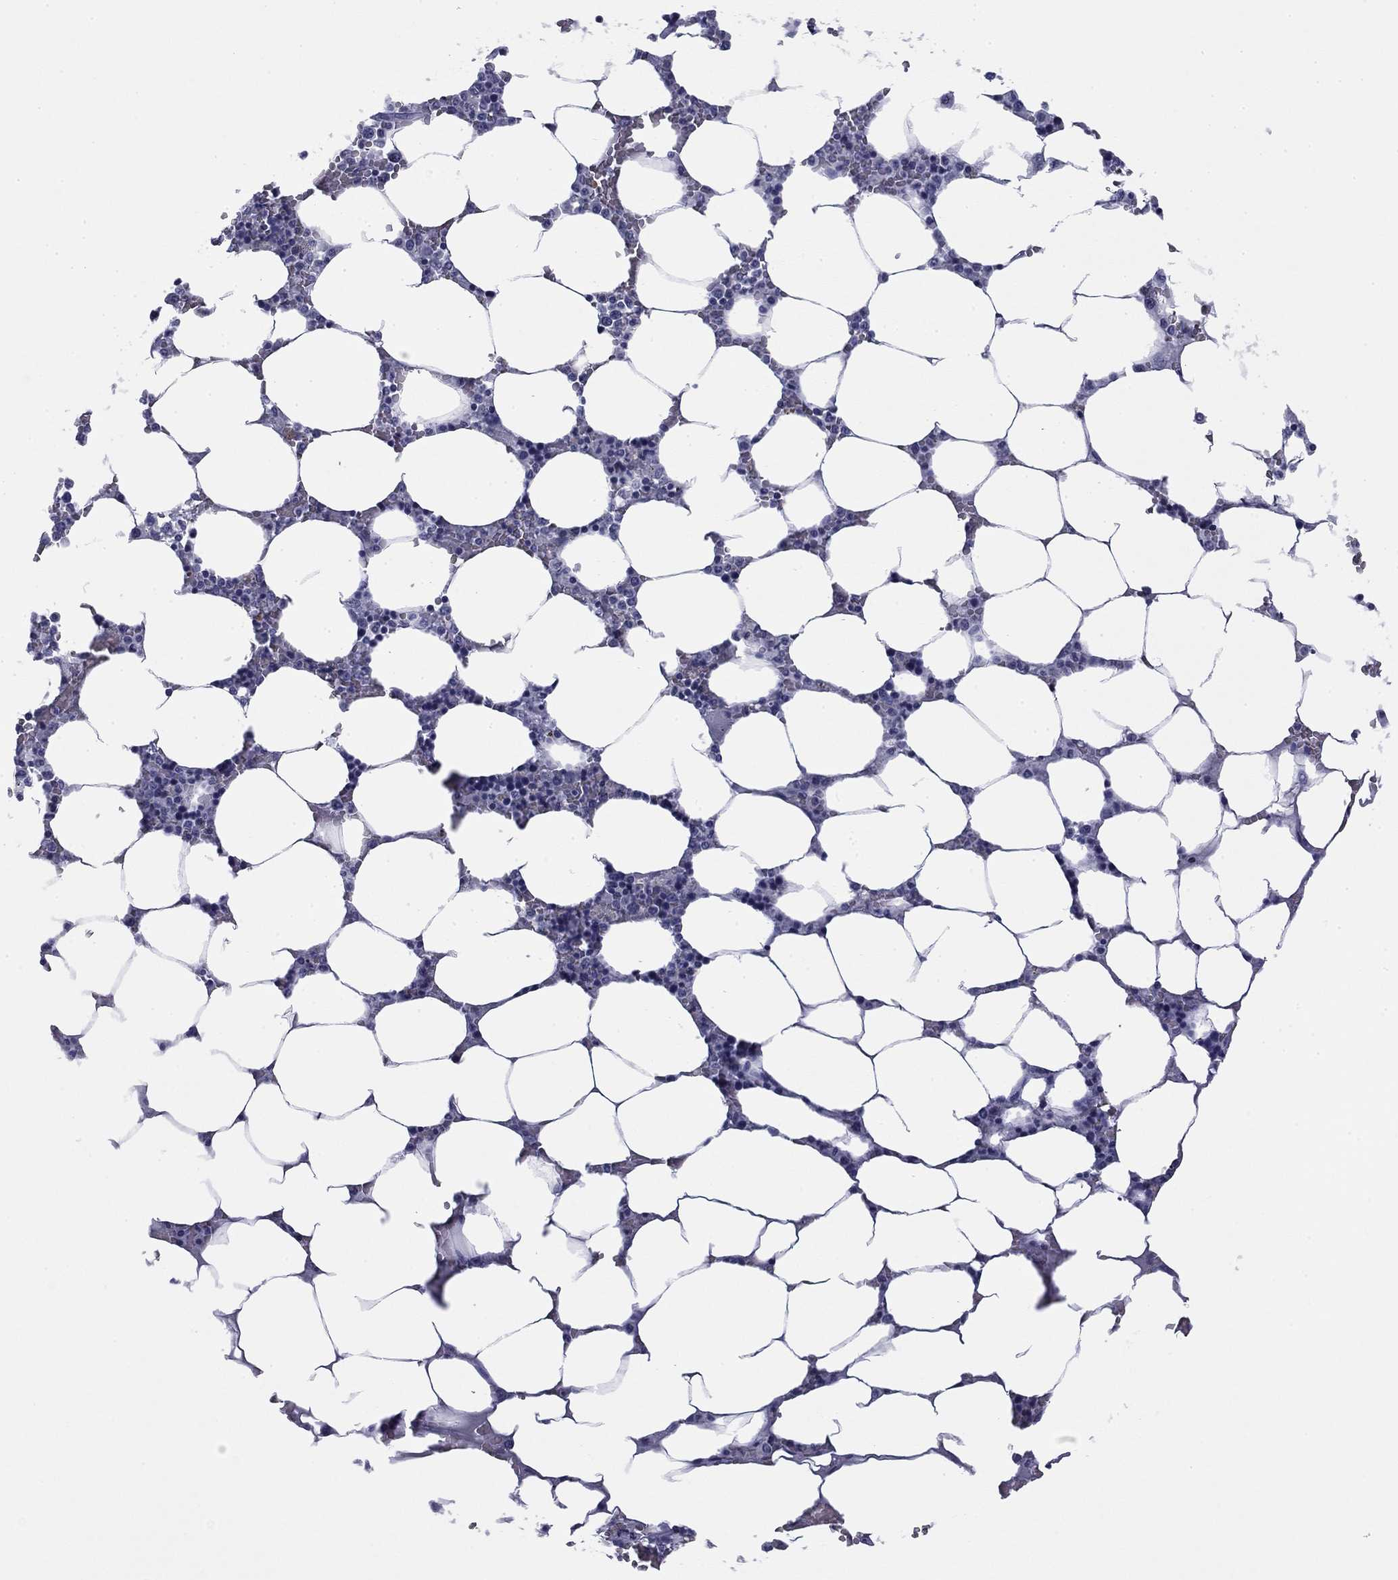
{"staining": {"intensity": "negative", "quantity": "none", "location": "none"}, "tissue": "bone marrow", "cell_type": "Hematopoietic cells", "image_type": "normal", "snomed": [{"axis": "morphology", "description": "Normal tissue, NOS"}, {"axis": "topography", "description": "Bone marrow"}], "caption": "The micrograph demonstrates no significant expression in hematopoietic cells of bone marrow.", "gene": "ZP2", "patient": {"sex": "male", "age": 64}}